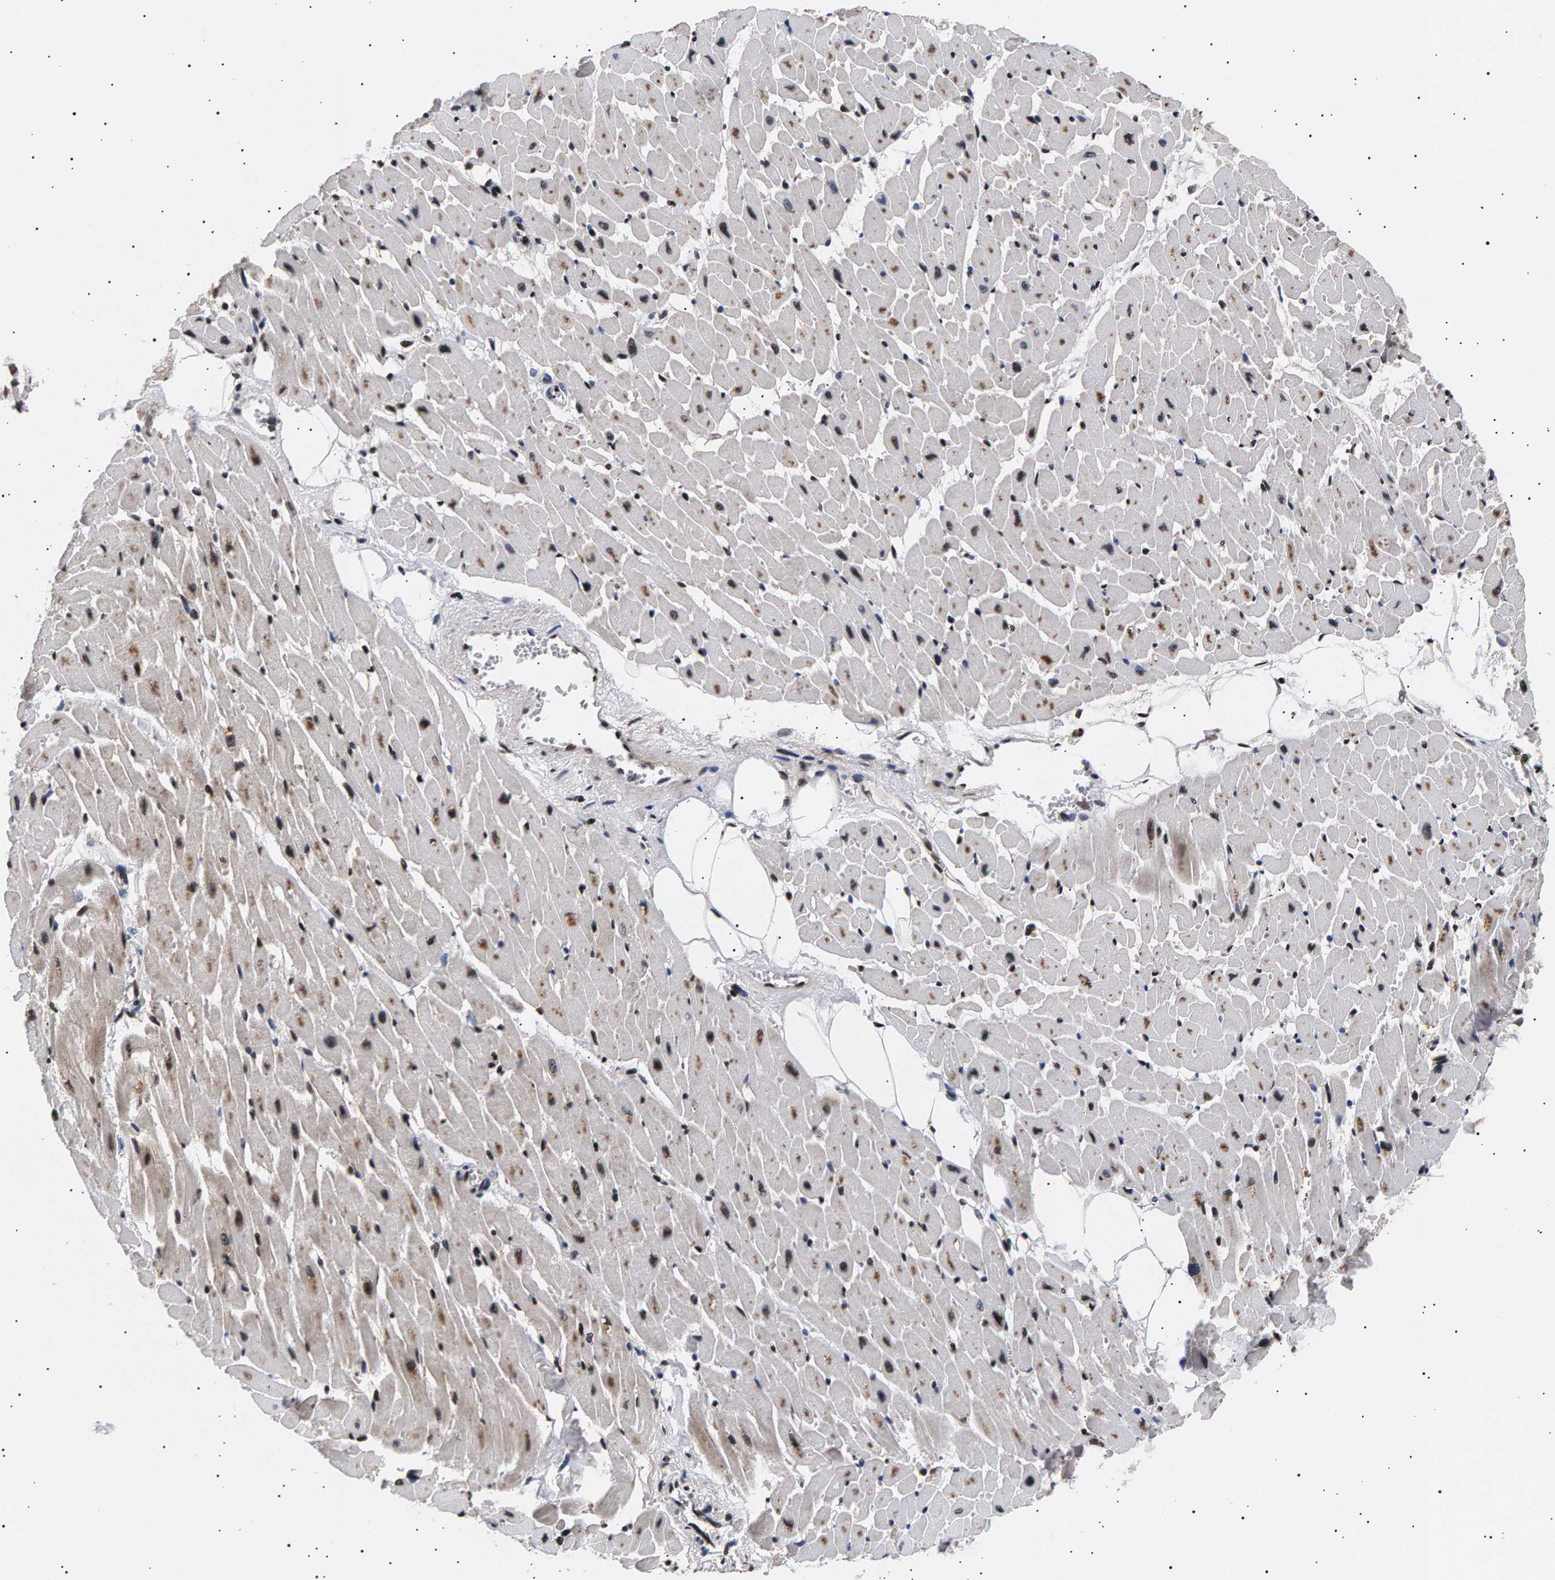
{"staining": {"intensity": "moderate", "quantity": "<25%", "location": "nuclear"}, "tissue": "heart muscle", "cell_type": "Cardiomyocytes", "image_type": "normal", "snomed": [{"axis": "morphology", "description": "Normal tissue, NOS"}, {"axis": "topography", "description": "Heart"}], "caption": "Brown immunohistochemical staining in unremarkable heart muscle exhibits moderate nuclear positivity in about <25% of cardiomyocytes.", "gene": "ANKRD40", "patient": {"sex": "female", "age": 19}}